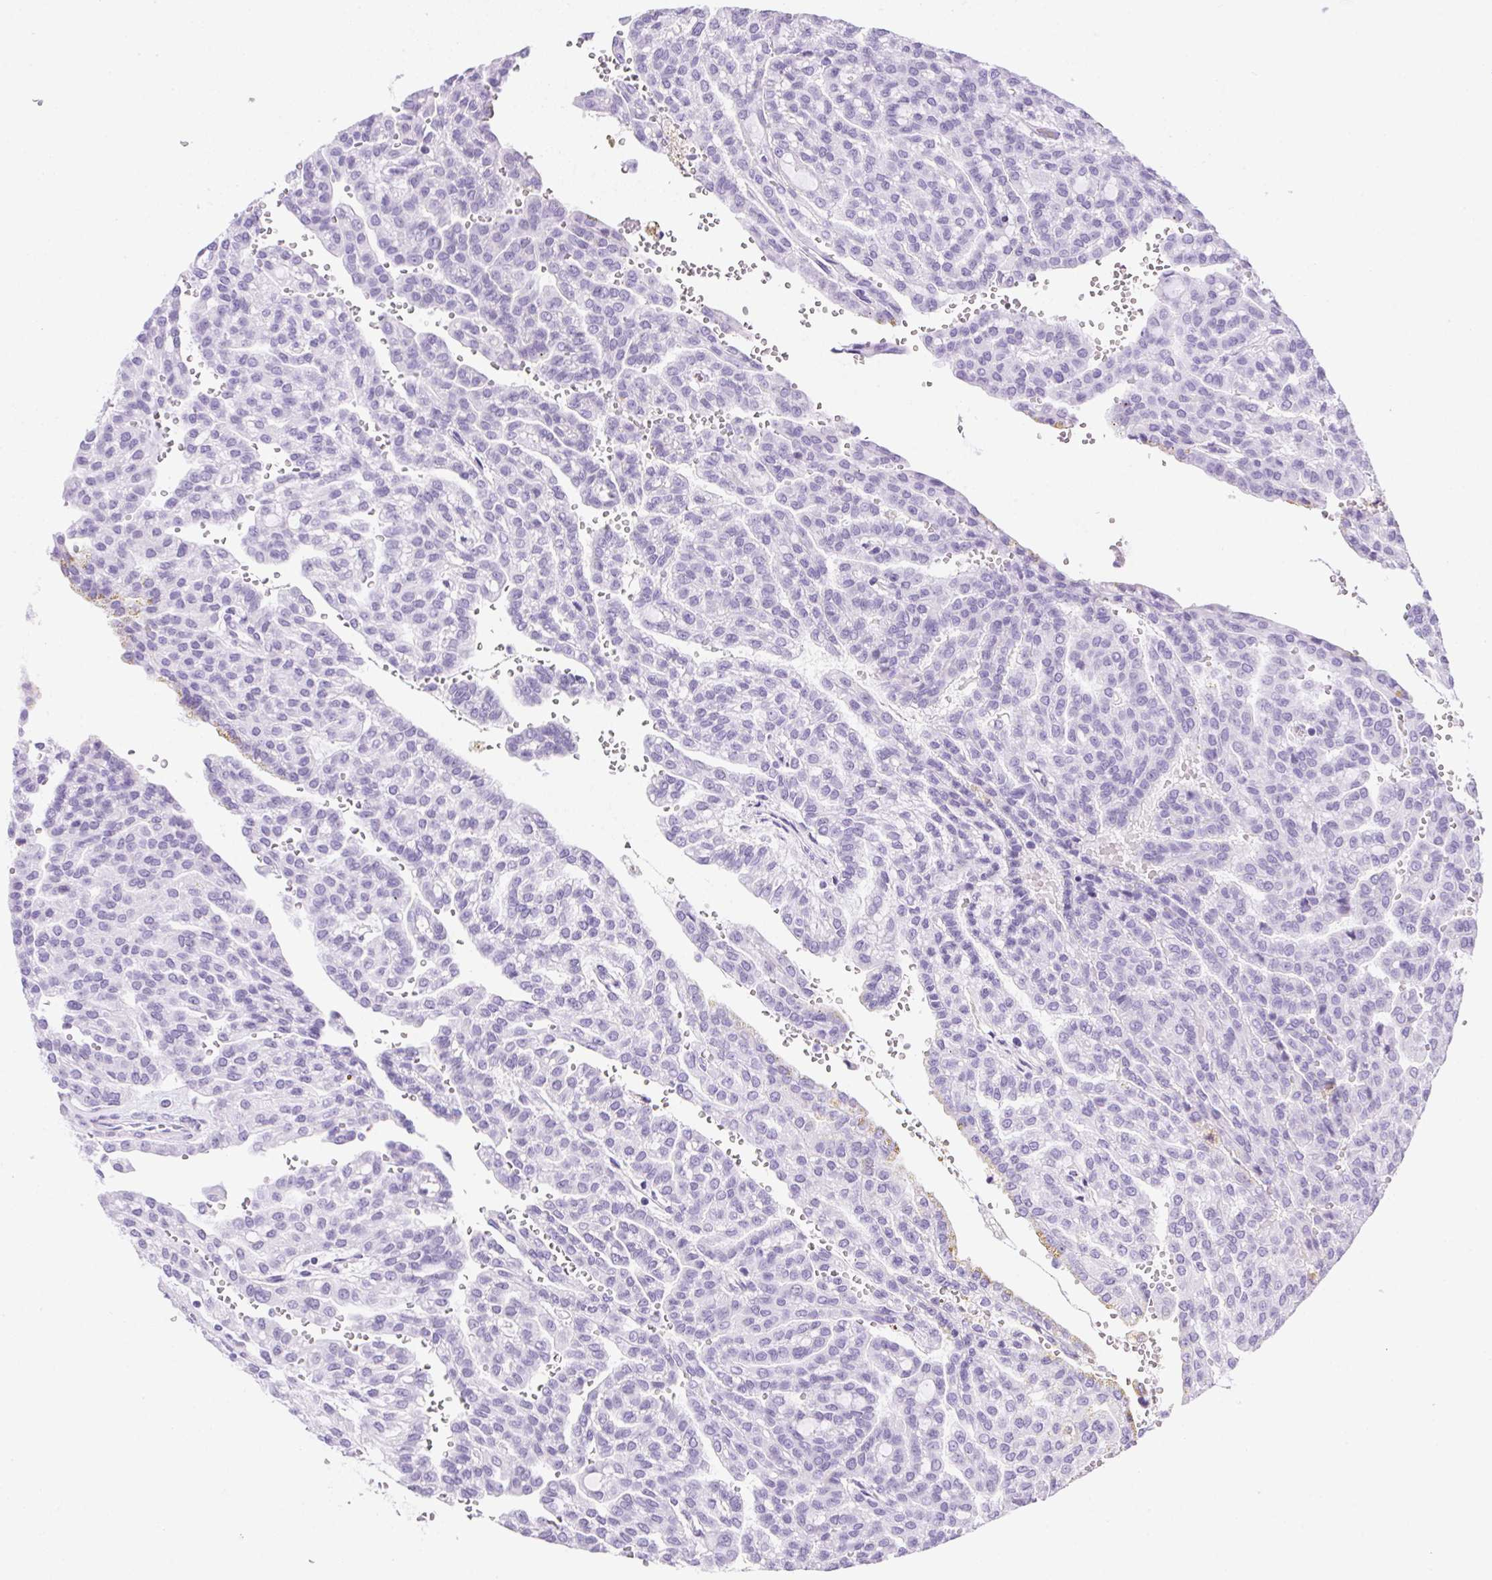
{"staining": {"intensity": "negative", "quantity": "none", "location": "none"}, "tissue": "renal cancer", "cell_type": "Tumor cells", "image_type": "cancer", "snomed": [{"axis": "morphology", "description": "Adenocarcinoma, NOS"}, {"axis": "topography", "description": "Kidney"}], "caption": "Photomicrograph shows no protein staining in tumor cells of adenocarcinoma (renal) tissue. (DAB IHC visualized using brightfield microscopy, high magnification).", "gene": "SPACA5B", "patient": {"sex": "male", "age": 63}}